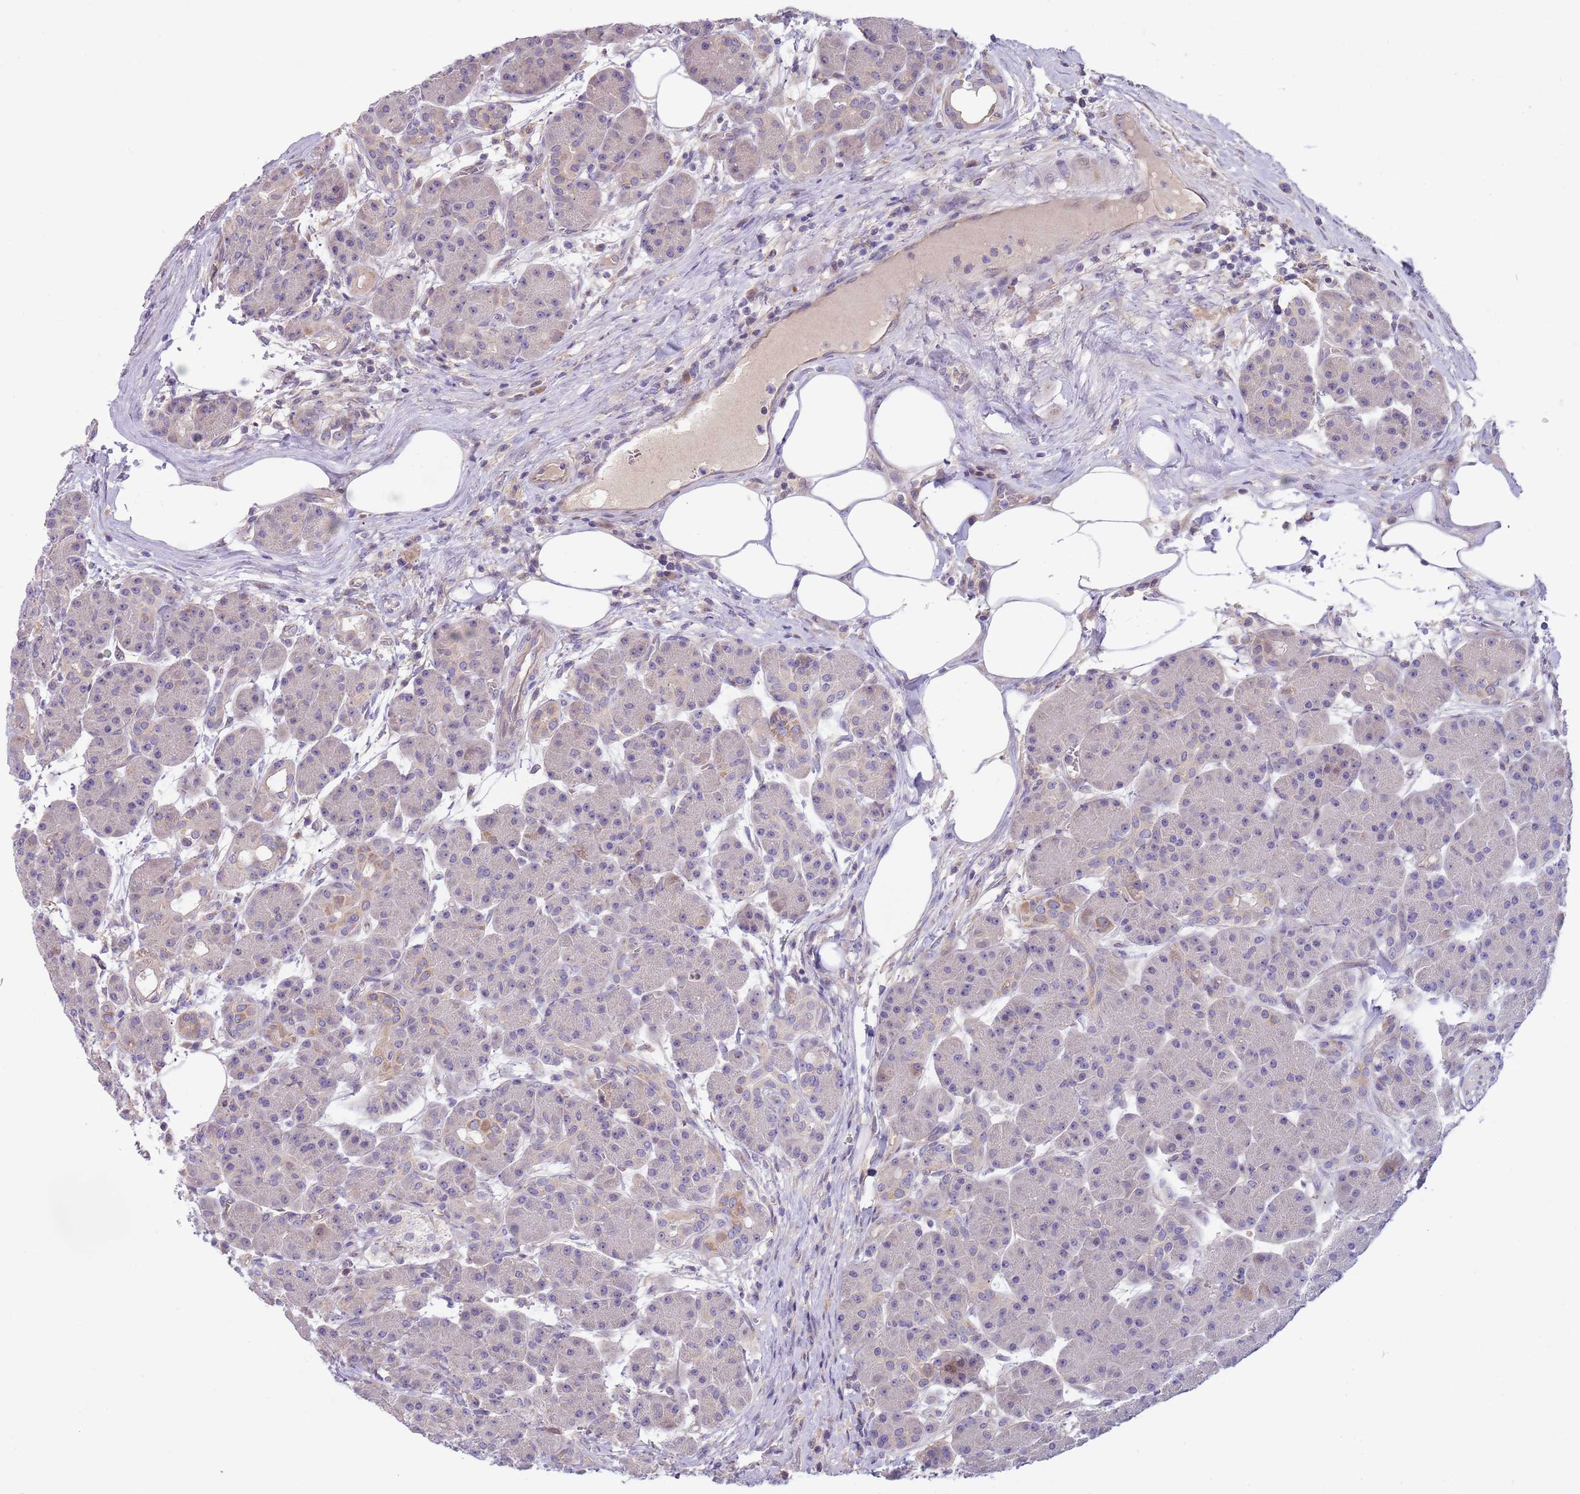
{"staining": {"intensity": "negative", "quantity": "none", "location": "none"}, "tissue": "pancreas", "cell_type": "Exocrine glandular cells", "image_type": "normal", "snomed": [{"axis": "morphology", "description": "Normal tissue, NOS"}, {"axis": "topography", "description": "Pancreas"}], "caption": "An immunohistochemistry (IHC) photomicrograph of unremarkable pancreas is shown. There is no staining in exocrine glandular cells of pancreas. (DAB (3,3'-diaminobenzidine) immunohistochemistry, high magnification).", "gene": "CABYR", "patient": {"sex": "male", "age": 63}}